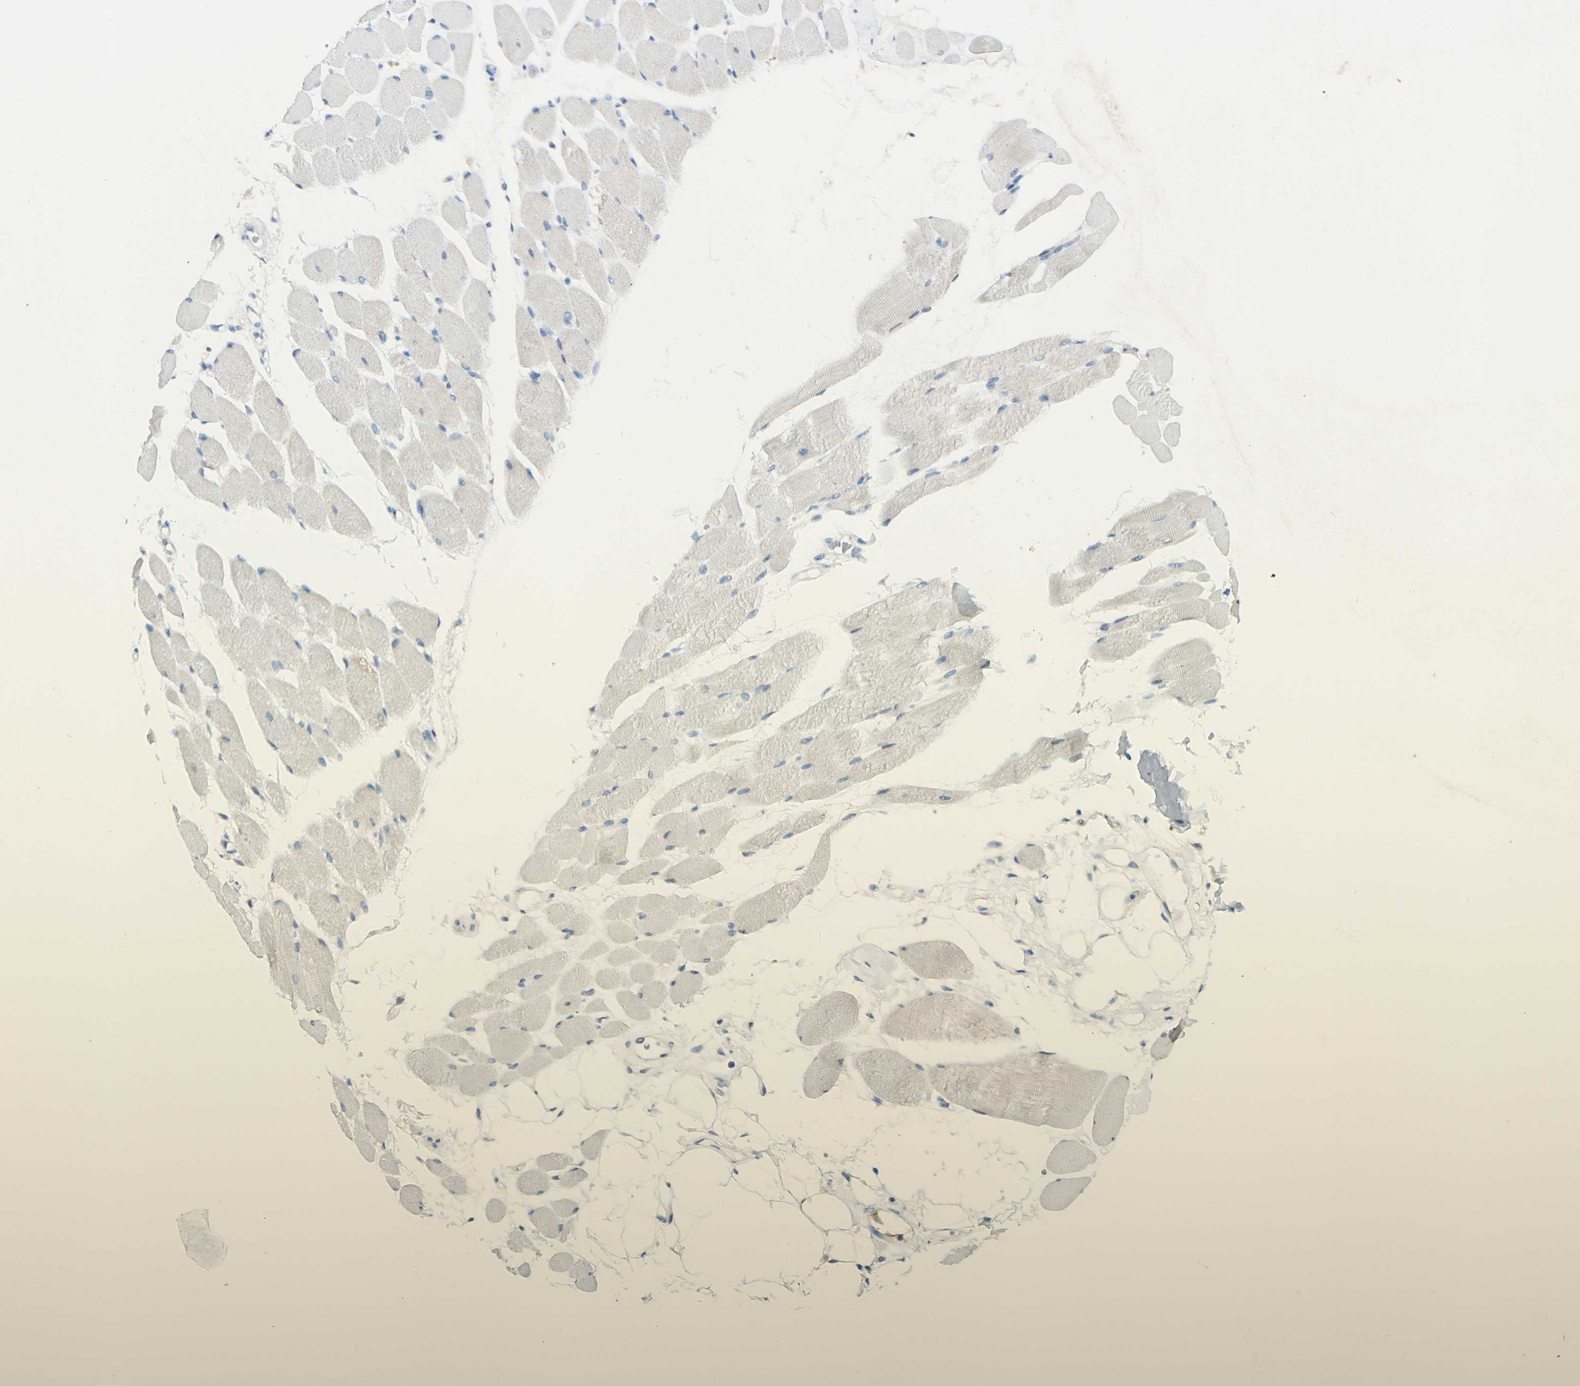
{"staining": {"intensity": "negative", "quantity": "none", "location": "none"}, "tissue": "skeletal muscle", "cell_type": "Myocytes", "image_type": "normal", "snomed": [{"axis": "morphology", "description": "Normal tissue, NOS"}, {"axis": "topography", "description": "Skeletal muscle"}, {"axis": "topography", "description": "Peripheral nerve tissue"}], "caption": "High magnification brightfield microscopy of normal skeletal muscle stained with DAB (3,3'-diaminobenzidine) (brown) and counterstained with hematoxylin (blue): myocytes show no significant positivity.", "gene": "FGF4", "patient": {"sex": "female", "age": 84}}